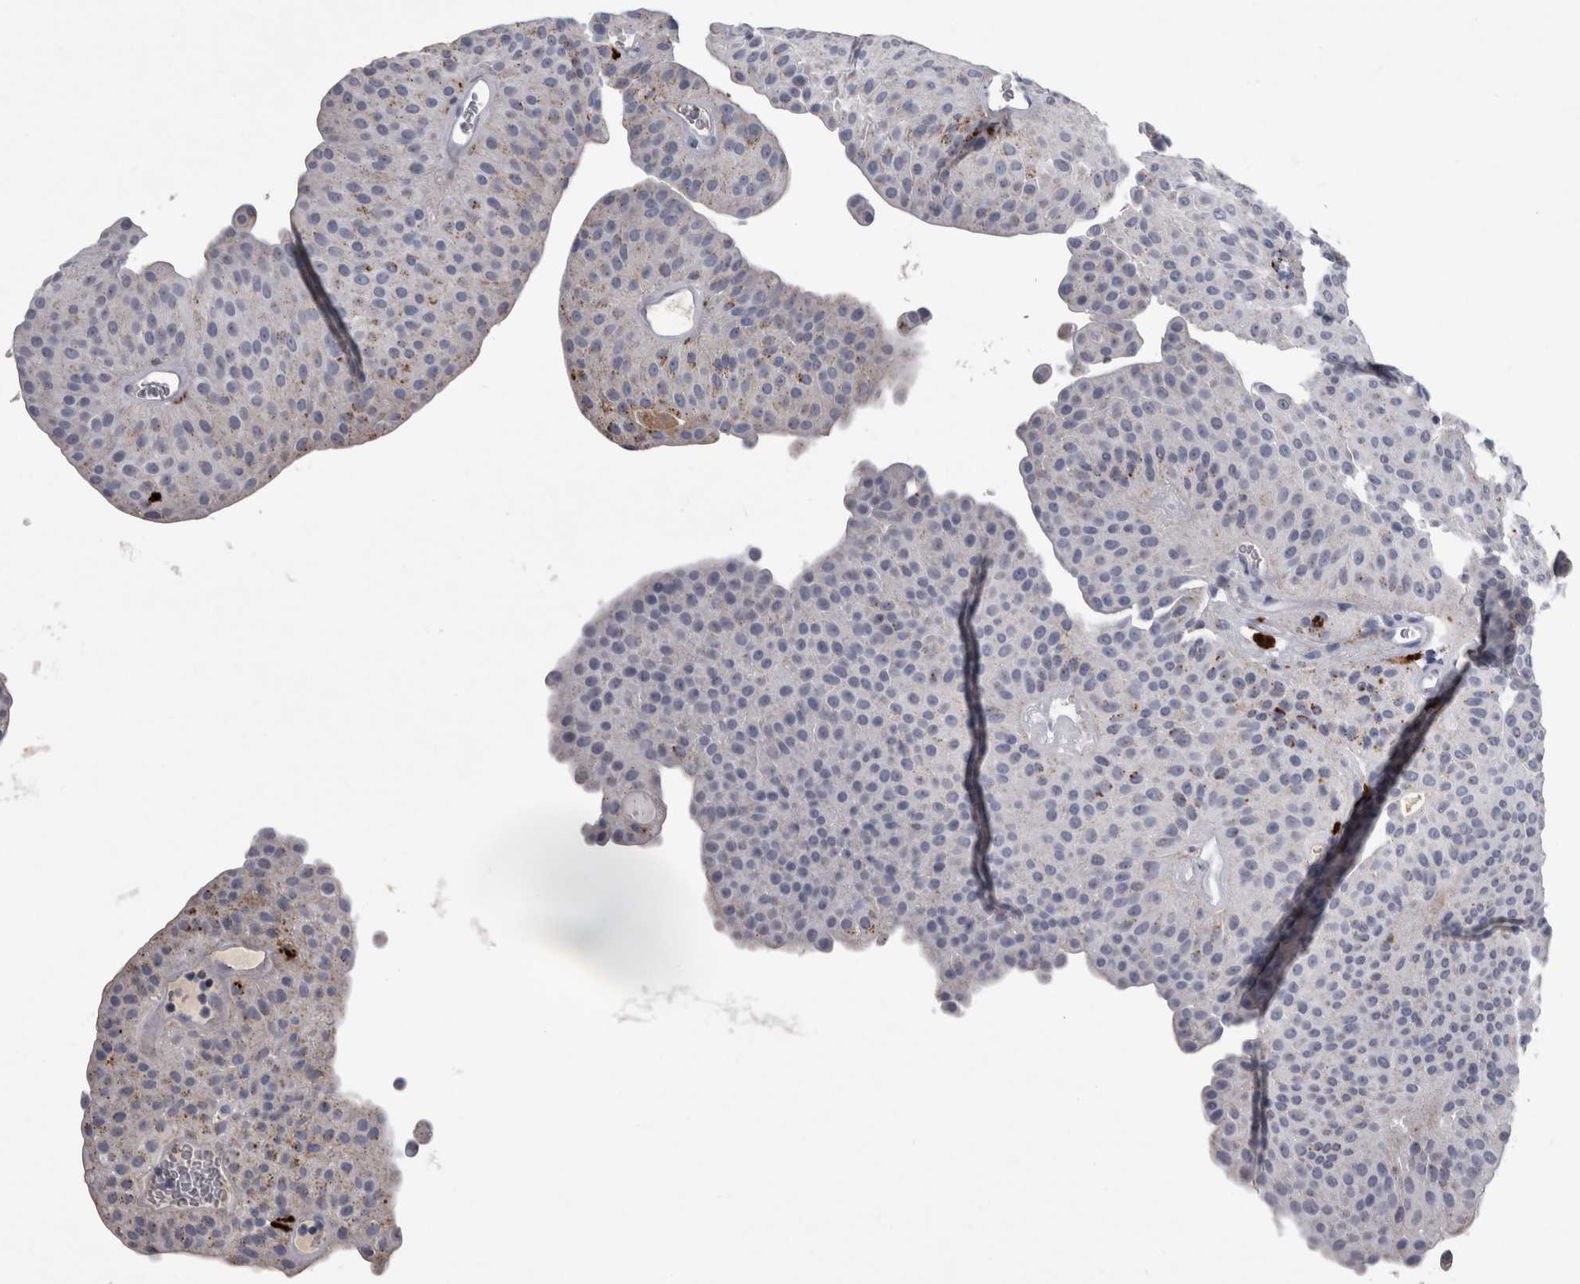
{"staining": {"intensity": "weak", "quantity": "<25%", "location": "cytoplasmic/membranous"}, "tissue": "urothelial cancer", "cell_type": "Tumor cells", "image_type": "cancer", "snomed": [{"axis": "morphology", "description": "Urothelial carcinoma, Low grade"}, {"axis": "topography", "description": "Urinary bladder"}], "caption": "The photomicrograph reveals no staining of tumor cells in urothelial cancer. The staining was performed using DAB (3,3'-diaminobenzidine) to visualize the protein expression in brown, while the nuclei were stained in blue with hematoxylin (Magnification: 20x).", "gene": "DPP7", "patient": {"sex": "female", "age": 60}}